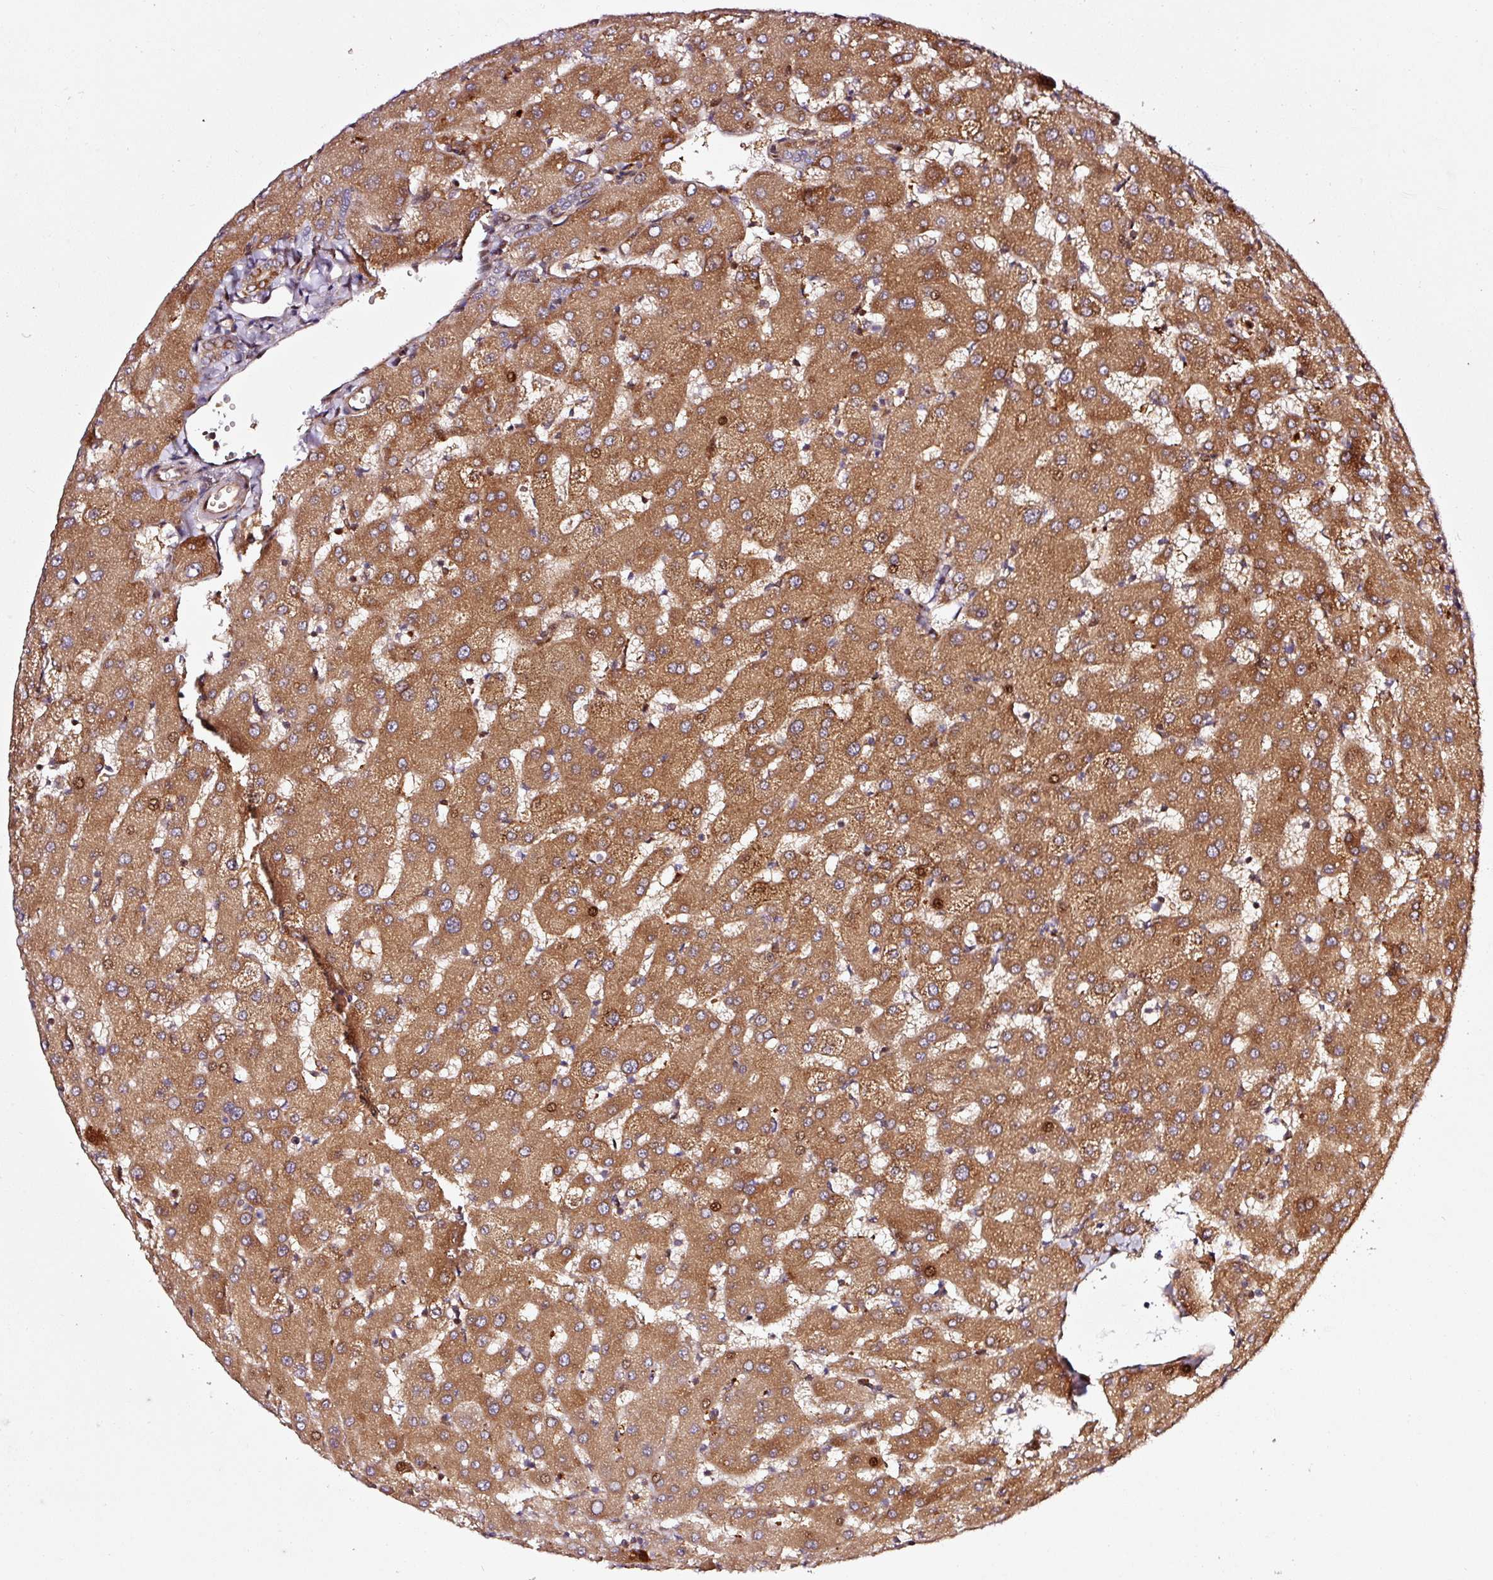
{"staining": {"intensity": "strong", "quantity": ">75%", "location": "cytoplasmic/membranous"}, "tissue": "liver", "cell_type": "Cholangiocytes", "image_type": "normal", "snomed": [{"axis": "morphology", "description": "Normal tissue, NOS"}, {"axis": "topography", "description": "Liver"}], "caption": "Immunohistochemistry micrograph of unremarkable human liver stained for a protein (brown), which displays high levels of strong cytoplasmic/membranous expression in approximately >75% of cholangiocytes.", "gene": "ANKRD20A1", "patient": {"sex": "female", "age": 63}}